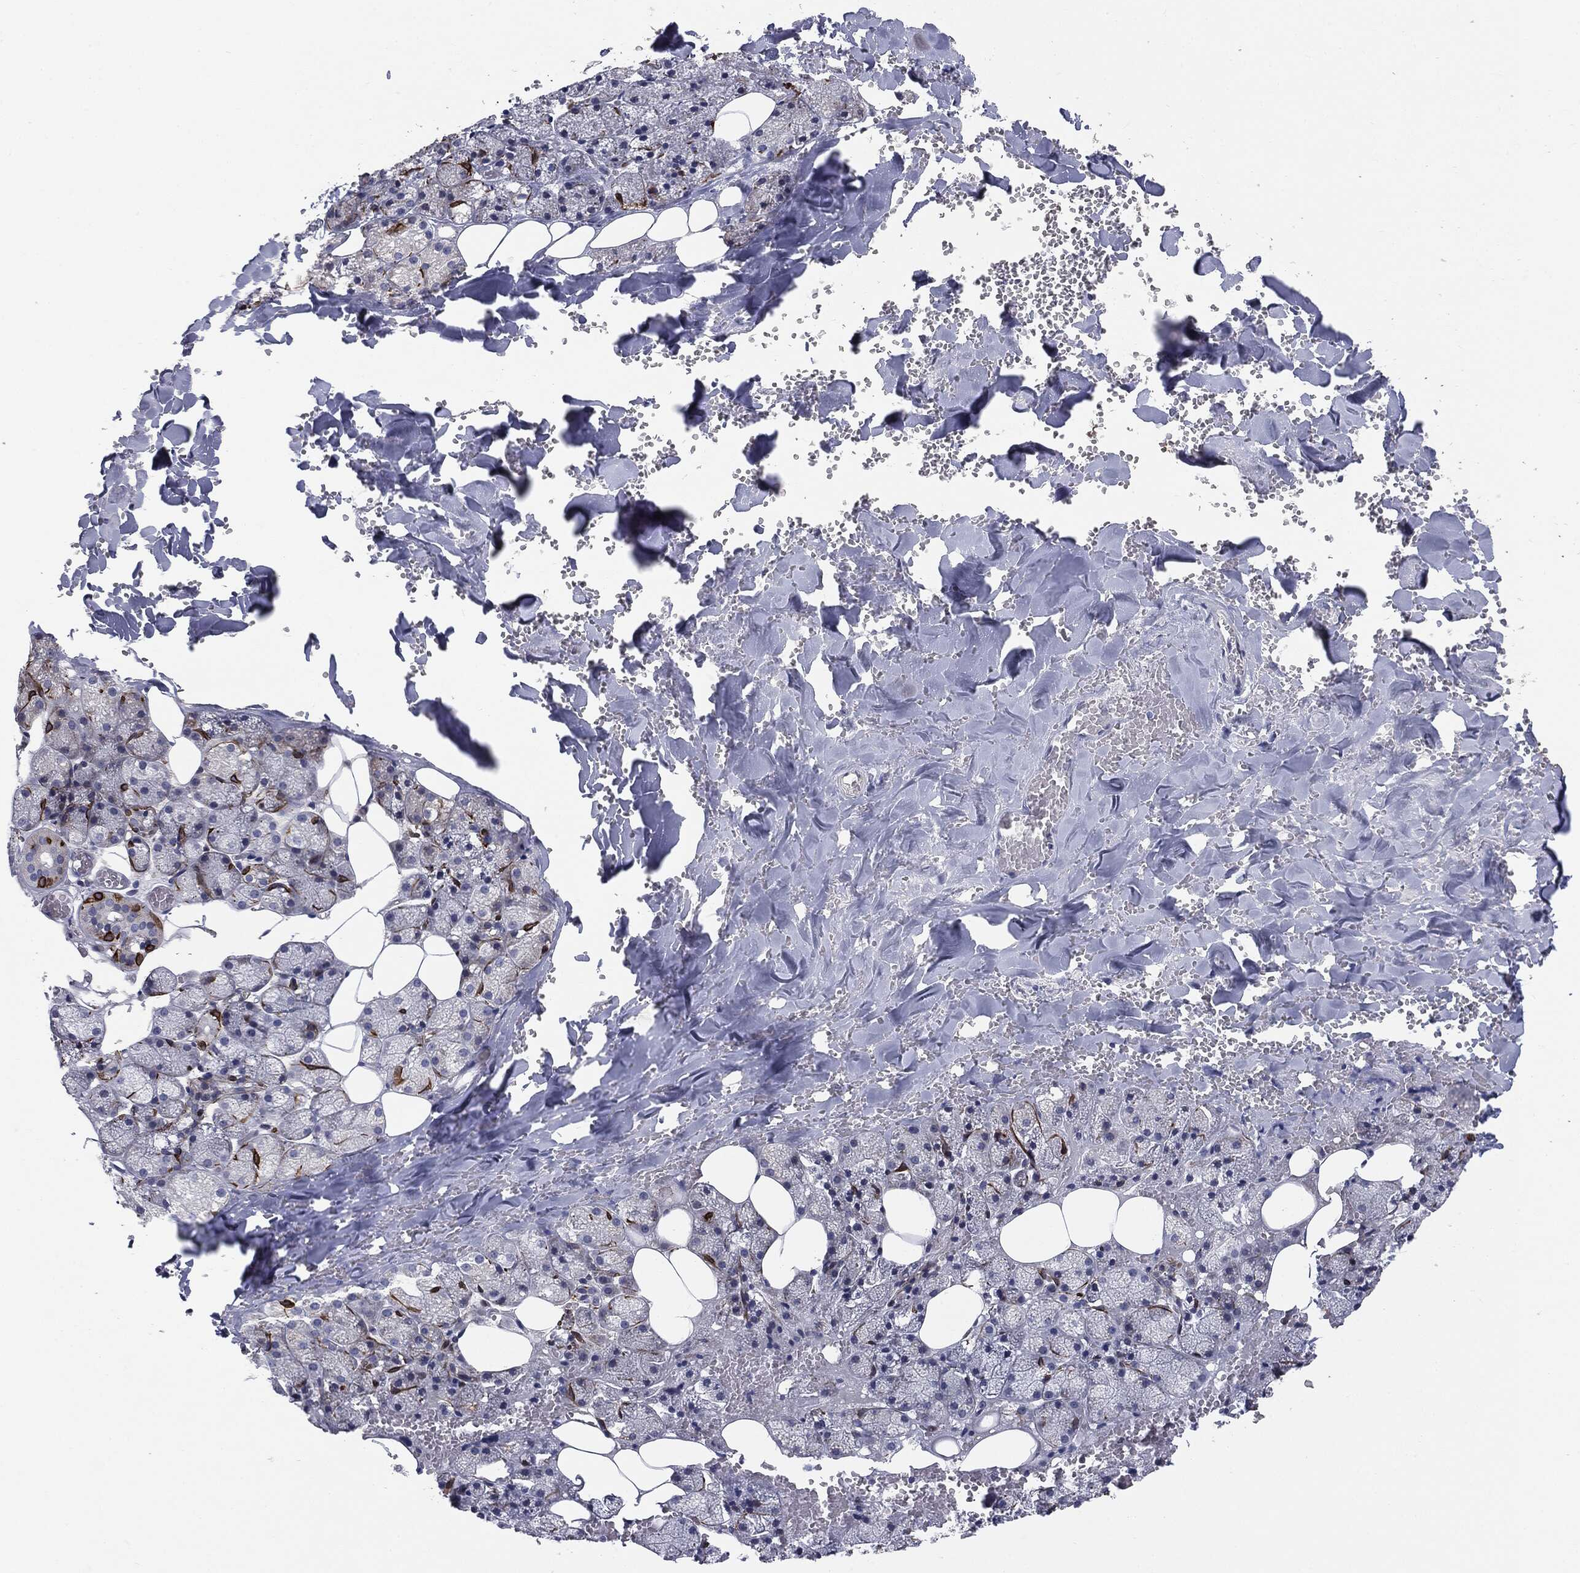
{"staining": {"intensity": "strong", "quantity": "25%-75%", "location": "cytoplasmic/membranous"}, "tissue": "salivary gland", "cell_type": "Glandular cells", "image_type": "normal", "snomed": [{"axis": "morphology", "description": "Normal tissue, NOS"}, {"axis": "topography", "description": "Salivary gland"}], "caption": "IHC staining of benign salivary gland, which exhibits high levels of strong cytoplasmic/membranous staining in about 25%-75% of glandular cells indicating strong cytoplasmic/membranous protein positivity. The staining was performed using DAB (brown) for protein detection and nuclei were counterstained in hematoxylin (blue).", "gene": "KRT5", "patient": {"sex": "male", "age": 38}}